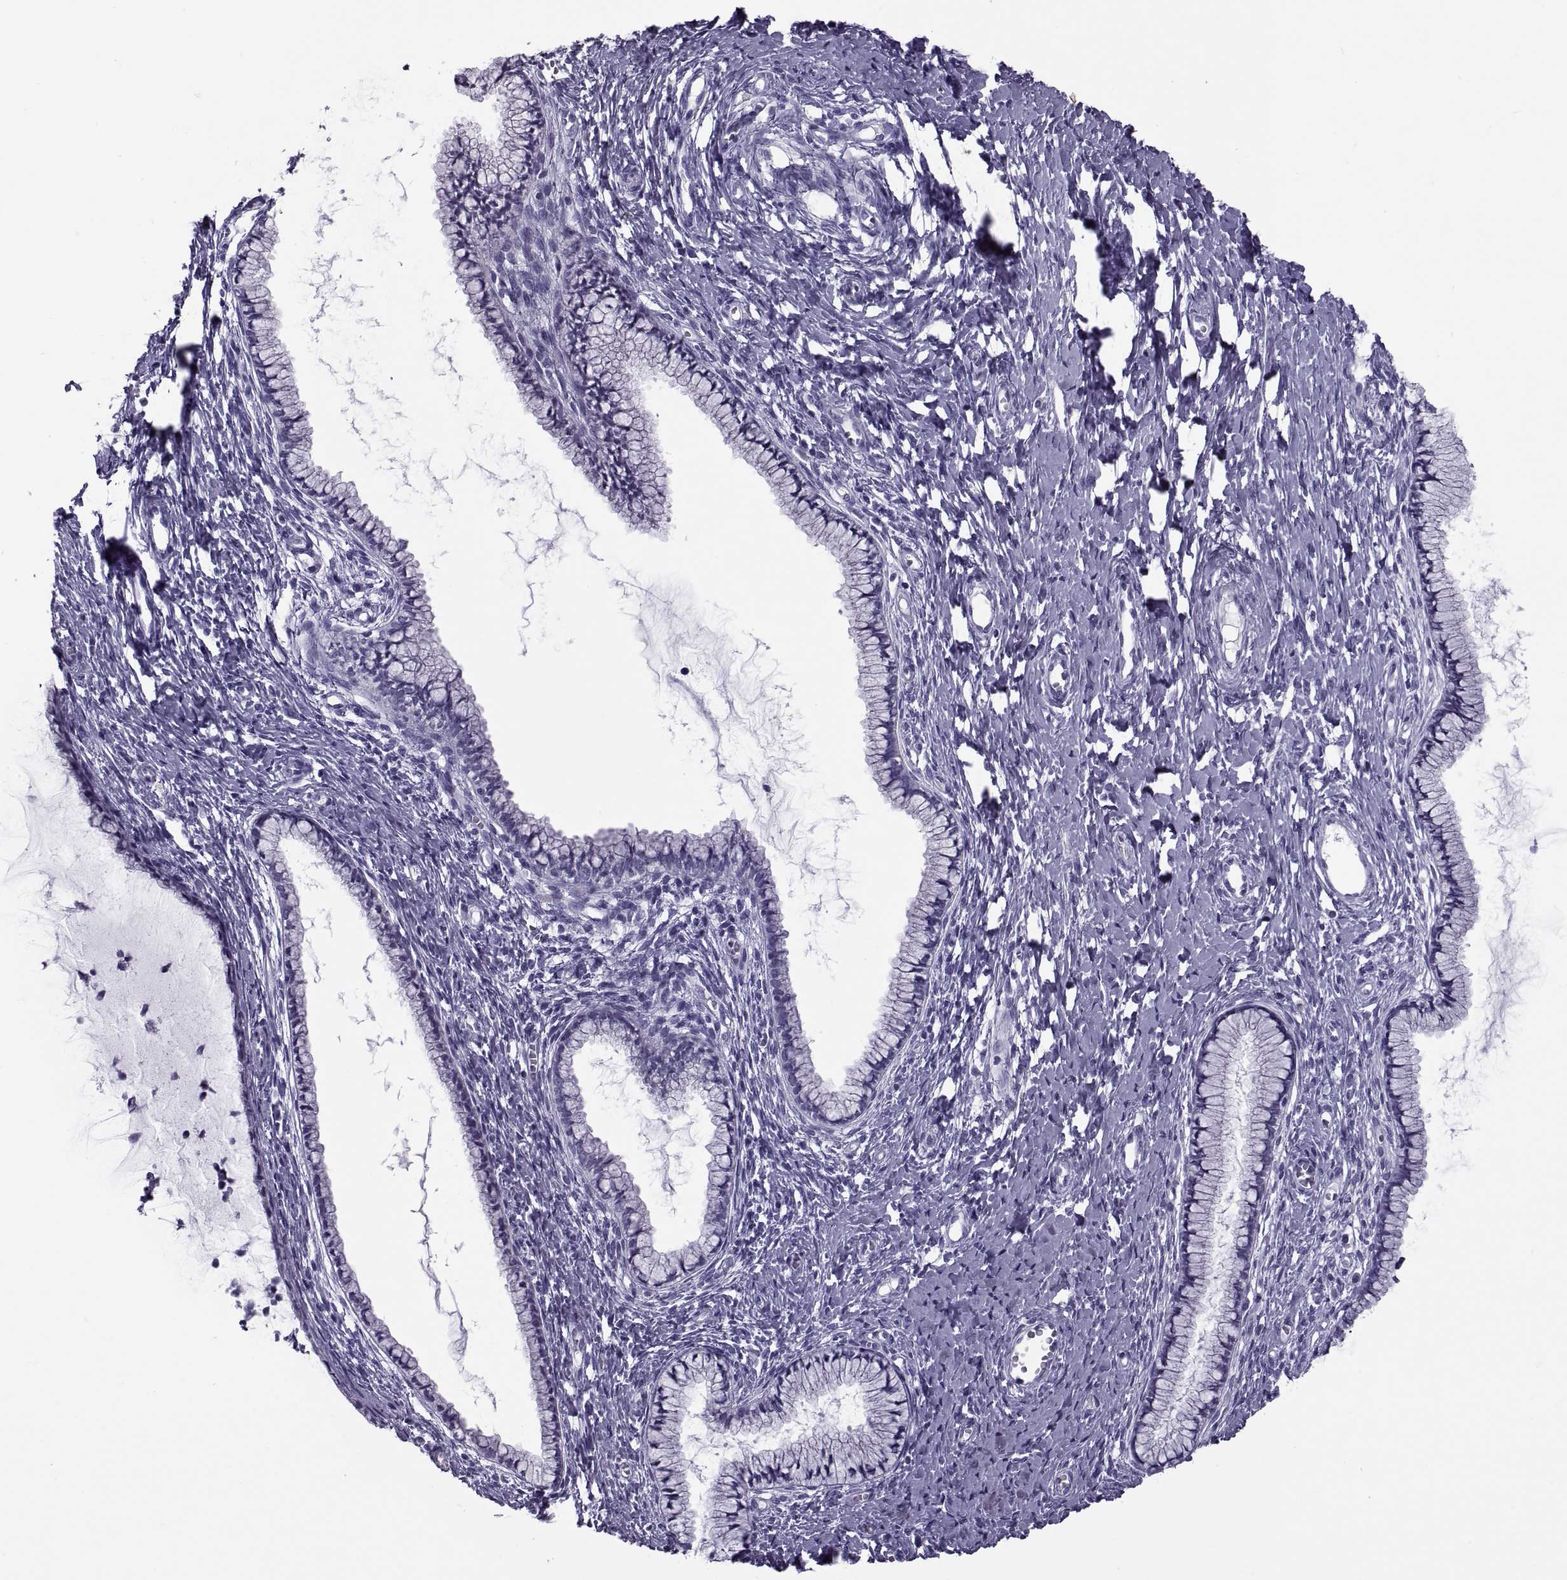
{"staining": {"intensity": "negative", "quantity": "none", "location": "none"}, "tissue": "cervix", "cell_type": "Glandular cells", "image_type": "normal", "snomed": [{"axis": "morphology", "description": "Normal tissue, NOS"}, {"axis": "topography", "description": "Cervix"}], "caption": "An immunohistochemistry (IHC) histopathology image of benign cervix is shown. There is no staining in glandular cells of cervix.", "gene": "RLBP1", "patient": {"sex": "female", "age": 40}}